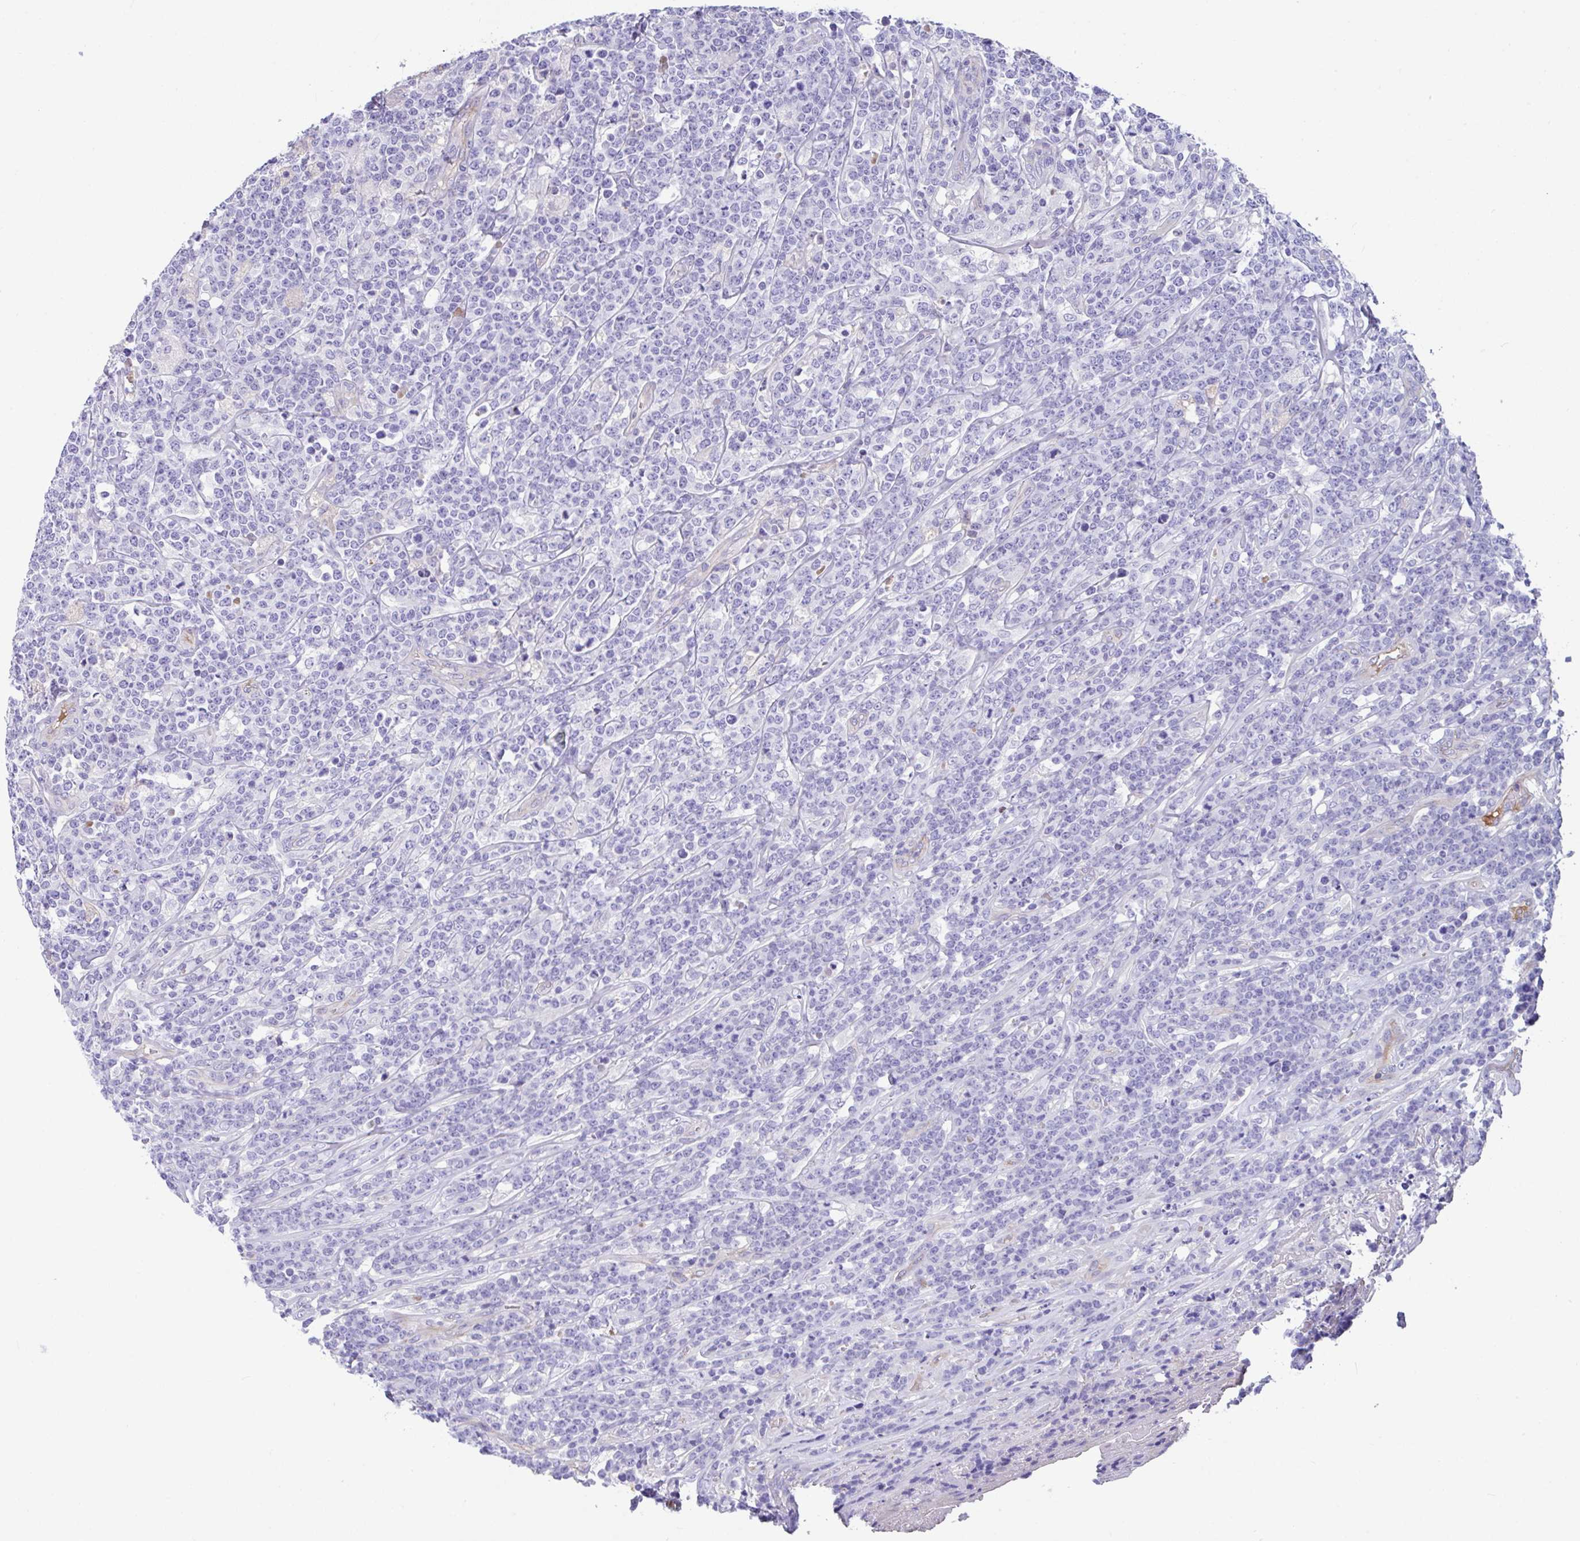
{"staining": {"intensity": "negative", "quantity": "none", "location": "none"}, "tissue": "lymphoma", "cell_type": "Tumor cells", "image_type": "cancer", "snomed": [{"axis": "morphology", "description": "Malignant lymphoma, non-Hodgkin's type, High grade"}, {"axis": "topography", "description": "Small intestine"}], "caption": "An image of human high-grade malignant lymphoma, non-Hodgkin's type is negative for staining in tumor cells.", "gene": "ZNF813", "patient": {"sex": "male", "age": 8}}